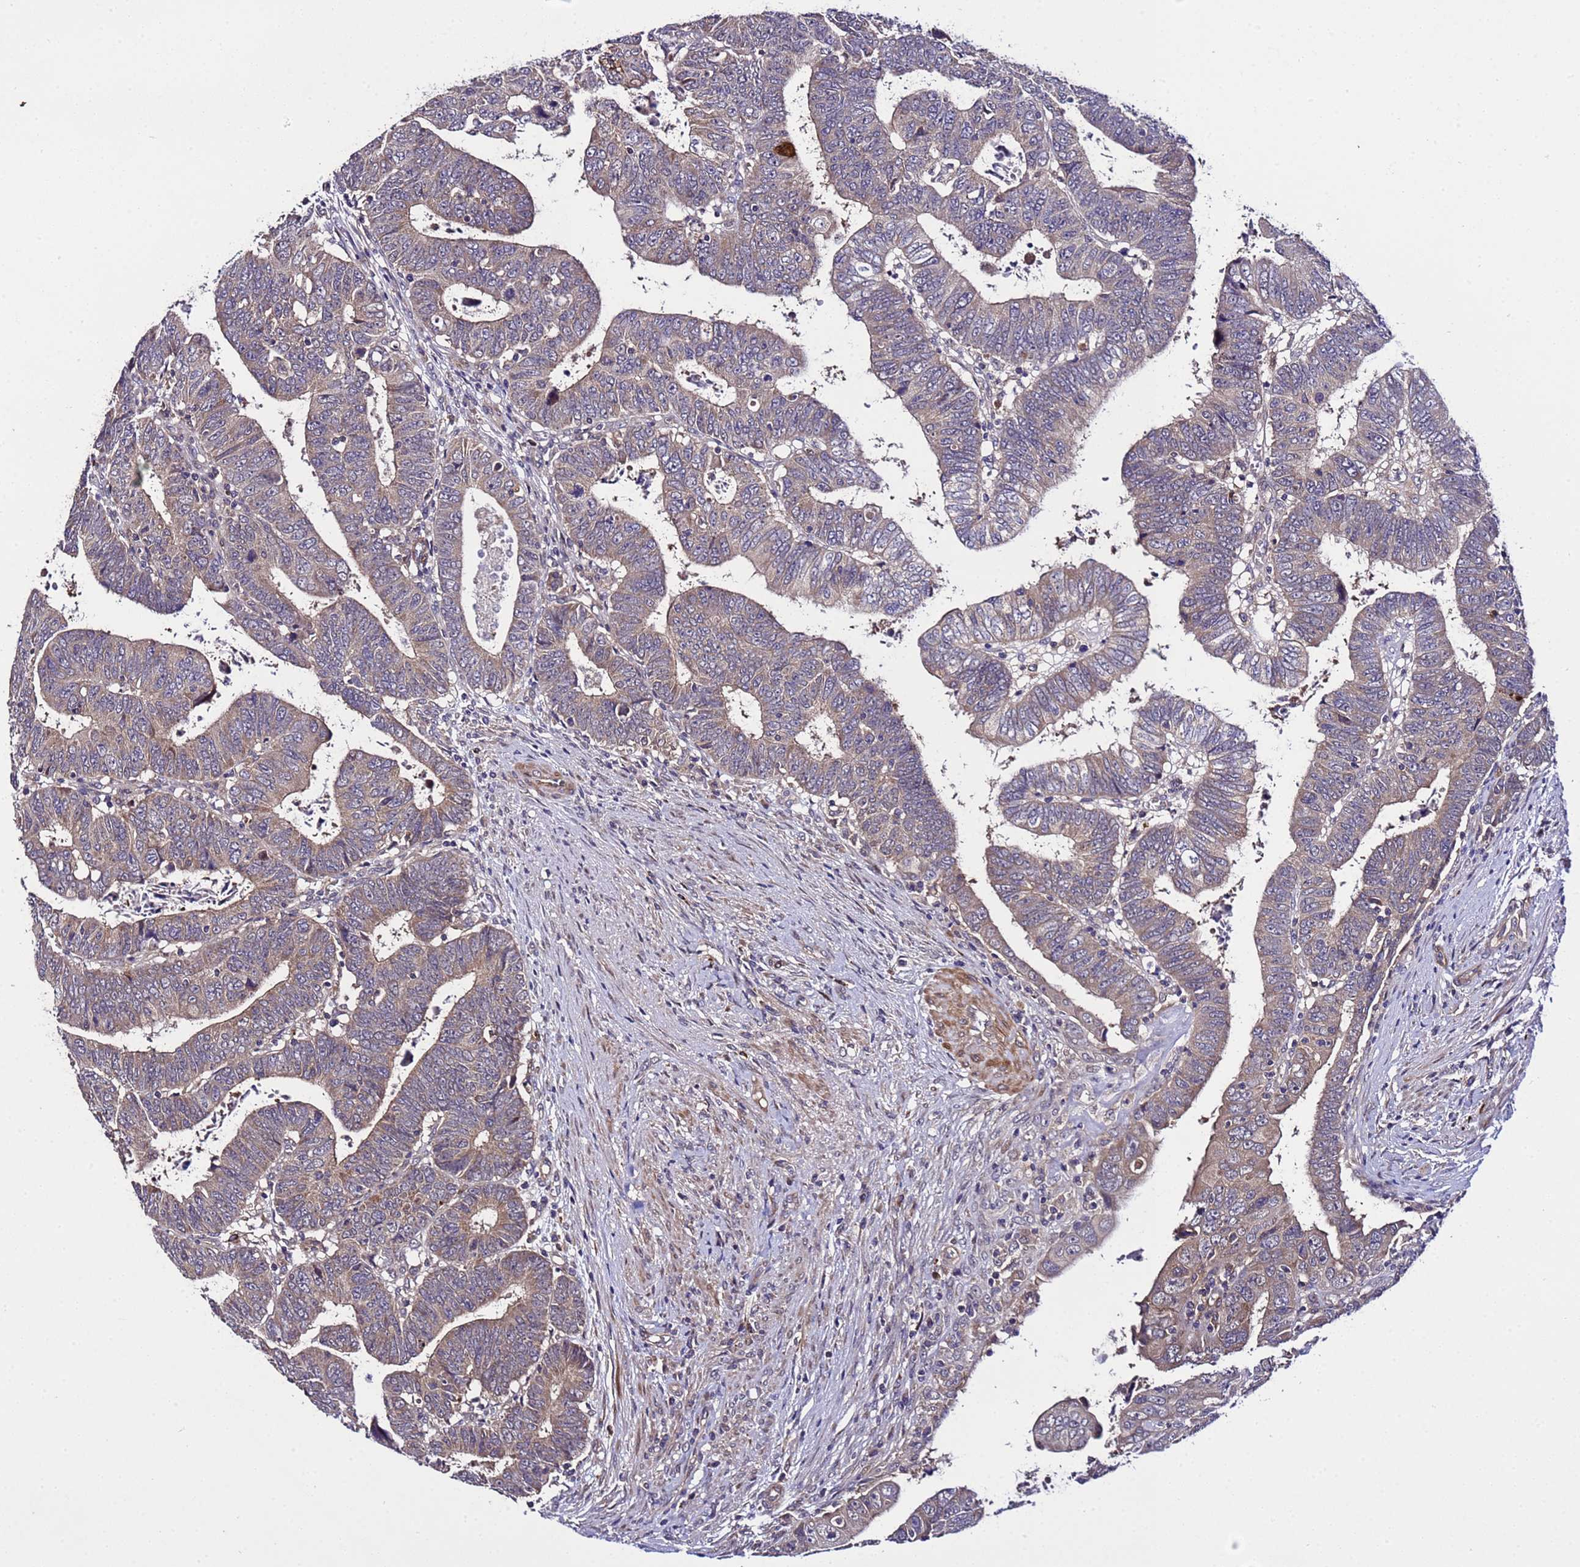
{"staining": {"intensity": "moderate", "quantity": "25%-75%", "location": "cytoplasmic/membranous"}, "tissue": "colorectal cancer", "cell_type": "Tumor cells", "image_type": "cancer", "snomed": [{"axis": "morphology", "description": "Normal tissue, NOS"}, {"axis": "morphology", "description": "Adenocarcinoma, NOS"}, {"axis": "topography", "description": "Rectum"}], "caption": "A photomicrograph of colorectal cancer (adenocarcinoma) stained for a protein exhibits moderate cytoplasmic/membranous brown staining in tumor cells. The staining is performed using DAB (3,3'-diaminobenzidine) brown chromogen to label protein expression. The nuclei are counter-stained blue using hematoxylin.", "gene": "PLXDC2", "patient": {"sex": "female", "age": 65}}